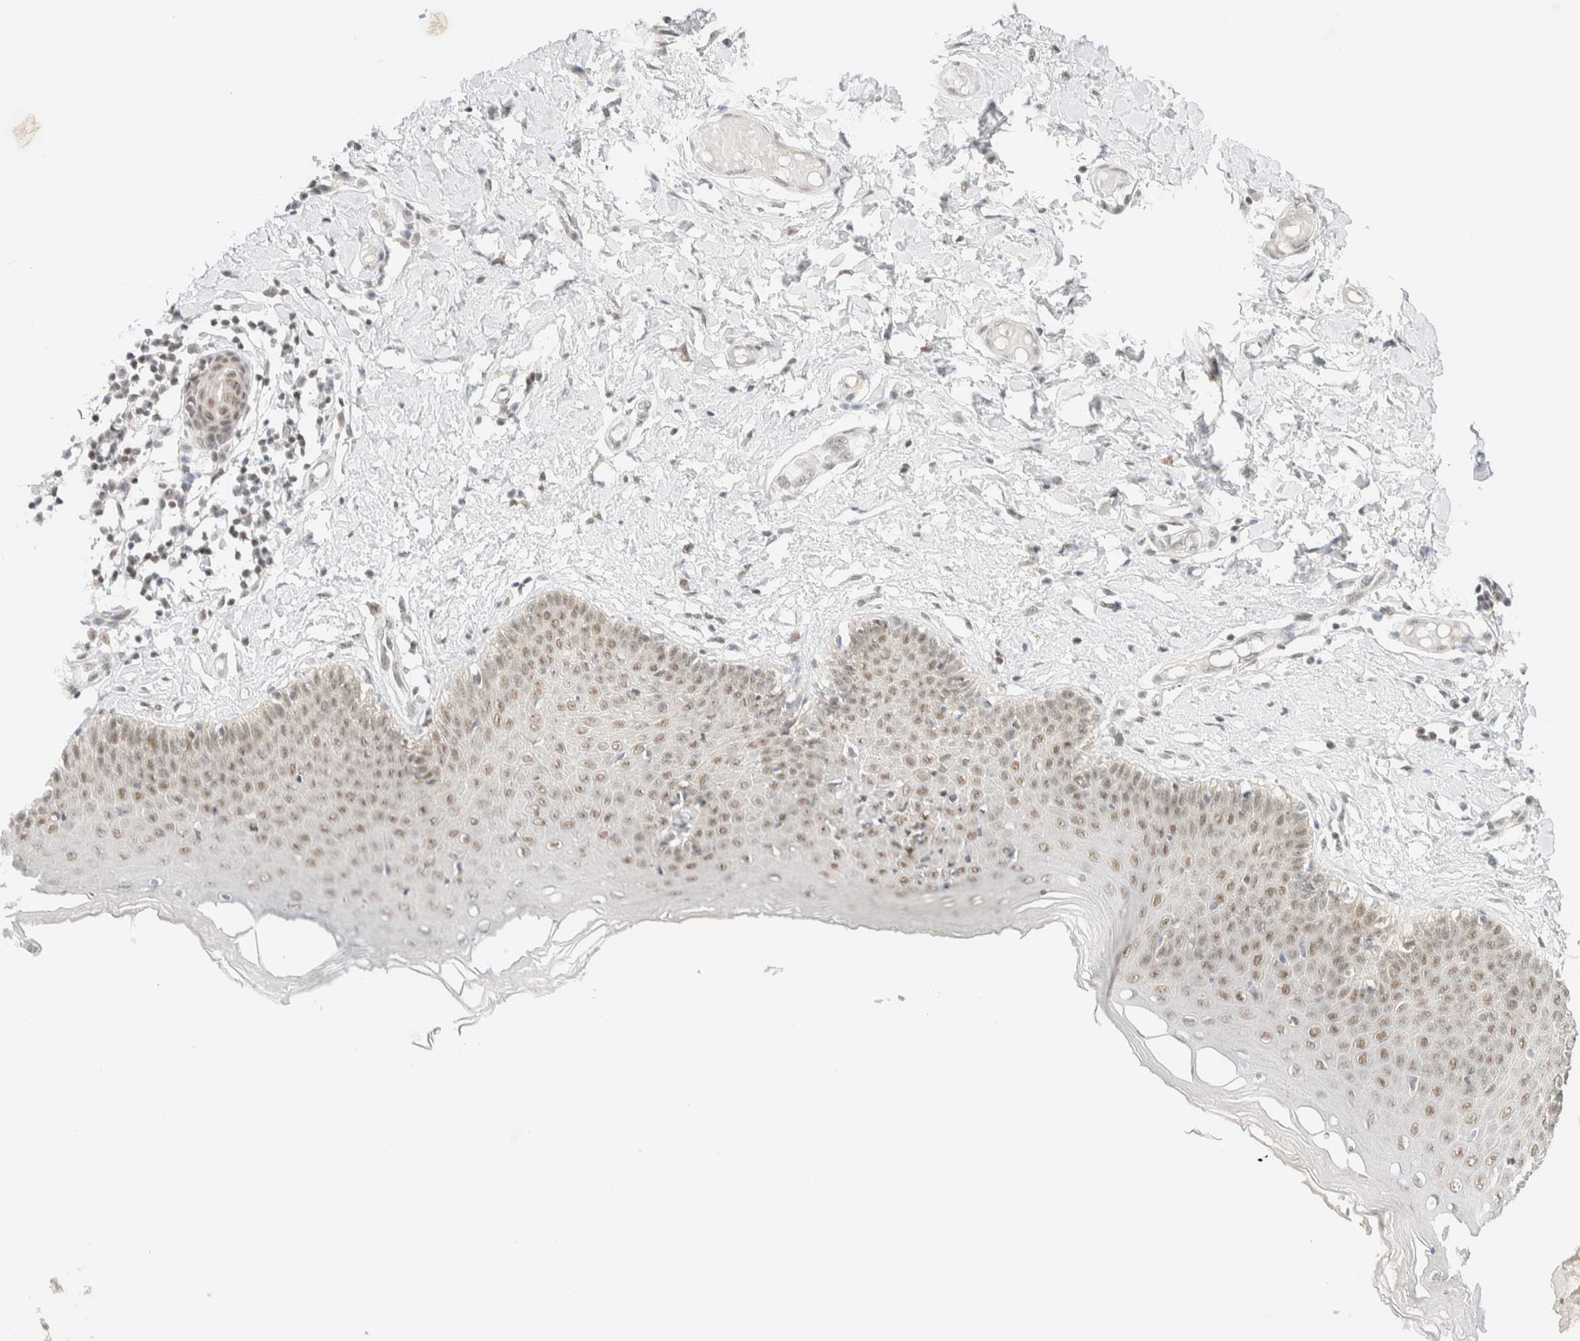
{"staining": {"intensity": "strong", "quantity": "25%-75%", "location": "nuclear"}, "tissue": "skin", "cell_type": "Epidermal cells", "image_type": "normal", "snomed": [{"axis": "morphology", "description": "Normal tissue, NOS"}, {"axis": "topography", "description": "Vulva"}], "caption": "Epidermal cells demonstrate strong nuclear positivity in about 25%-75% of cells in normal skin. (IHC, brightfield microscopy, high magnification).", "gene": "PYGO2", "patient": {"sex": "female", "age": 66}}